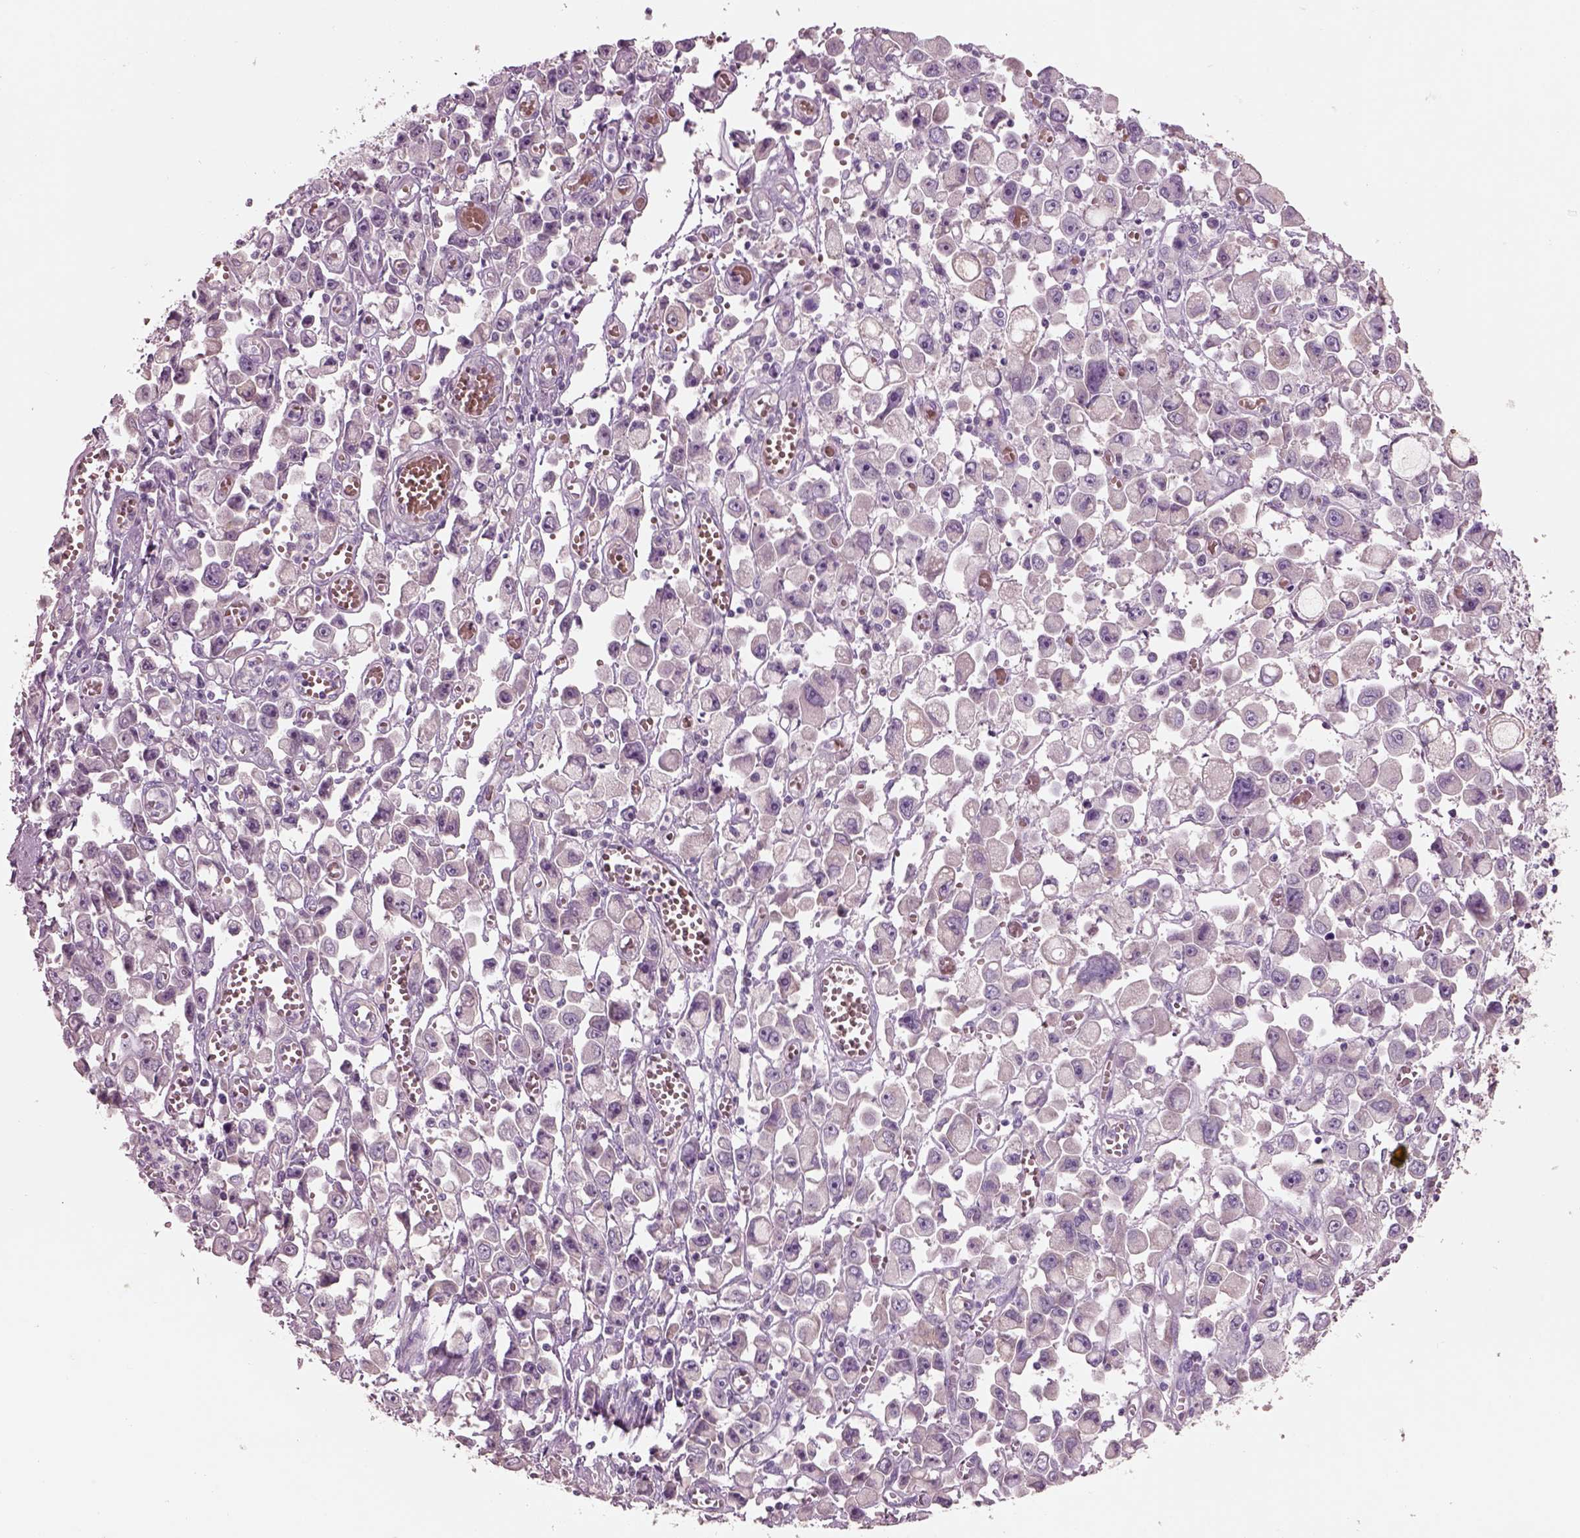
{"staining": {"intensity": "negative", "quantity": "none", "location": "none"}, "tissue": "stomach cancer", "cell_type": "Tumor cells", "image_type": "cancer", "snomed": [{"axis": "morphology", "description": "Adenocarcinoma, NOS"}, {"axis": "topography", "description": "Stomach, upper"}], "caption": "Immunohistochemical staining of adenocarcinoma (stomach) shows no significant expression in tumor cells. Nuclei are stained in blue.", "gene": "DUOXA2", "patient": {"sex": "male", "age": 70}}